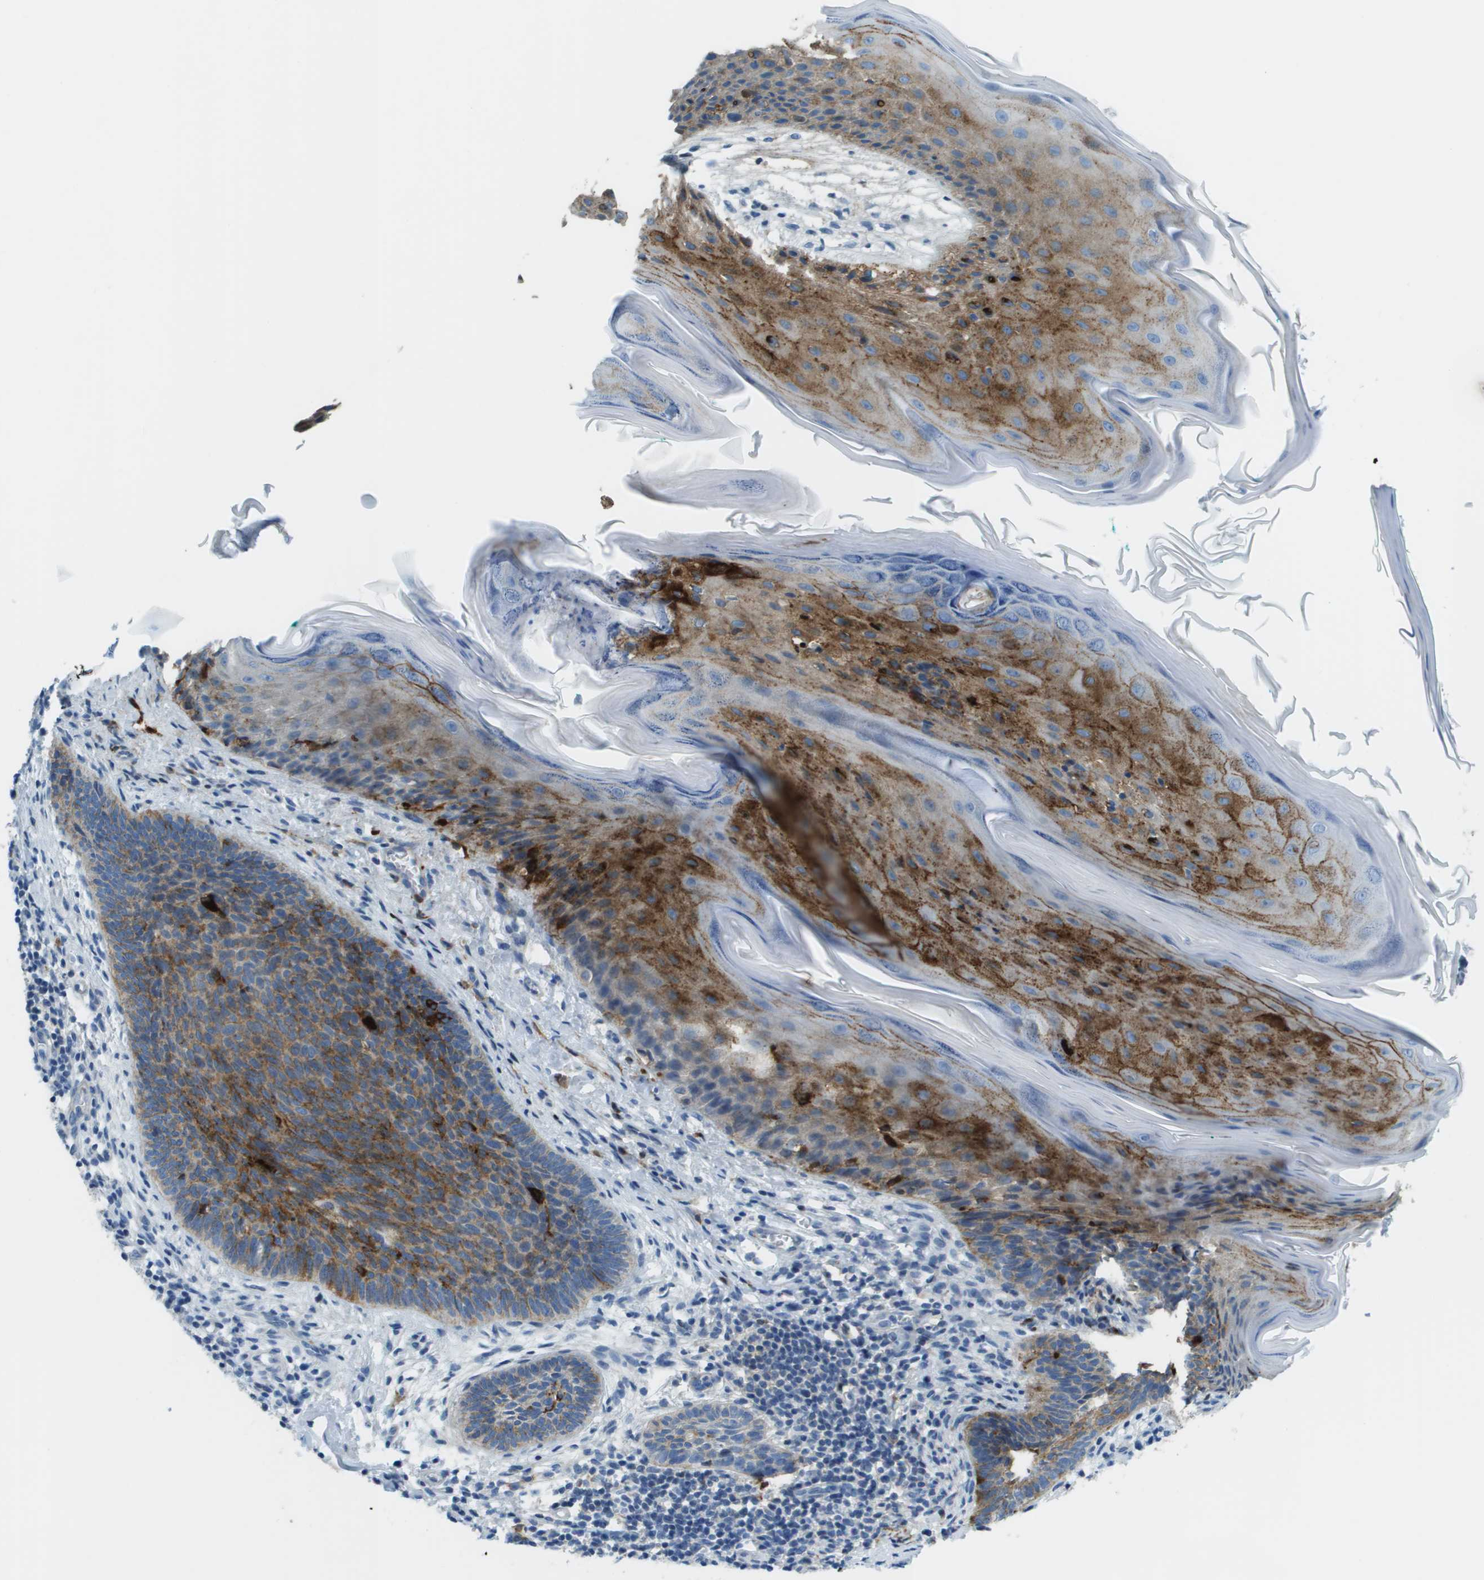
{"staining": {"intensity": "moderate", "quantity": ">75%", "location": "cytoplasmic/membranous"}, "tissue": "skin cancer", "cell_type": "Tumor cells", "image_type": "cancer", "snomed": [{"axis": "morphology", "description": "Basal cell carcinoma"}, {"axis": "topography", "description": "Skin"}], "caption": "There is medium levels of moderate cytoplasmic/membranous positivity in tumor cells of skin cancer (basal cell carcinoma), as demonstrated by immunohistochemical staining (brown color).", "gene": "SDC1", "patient": {"sex": "male", "age": 60}}